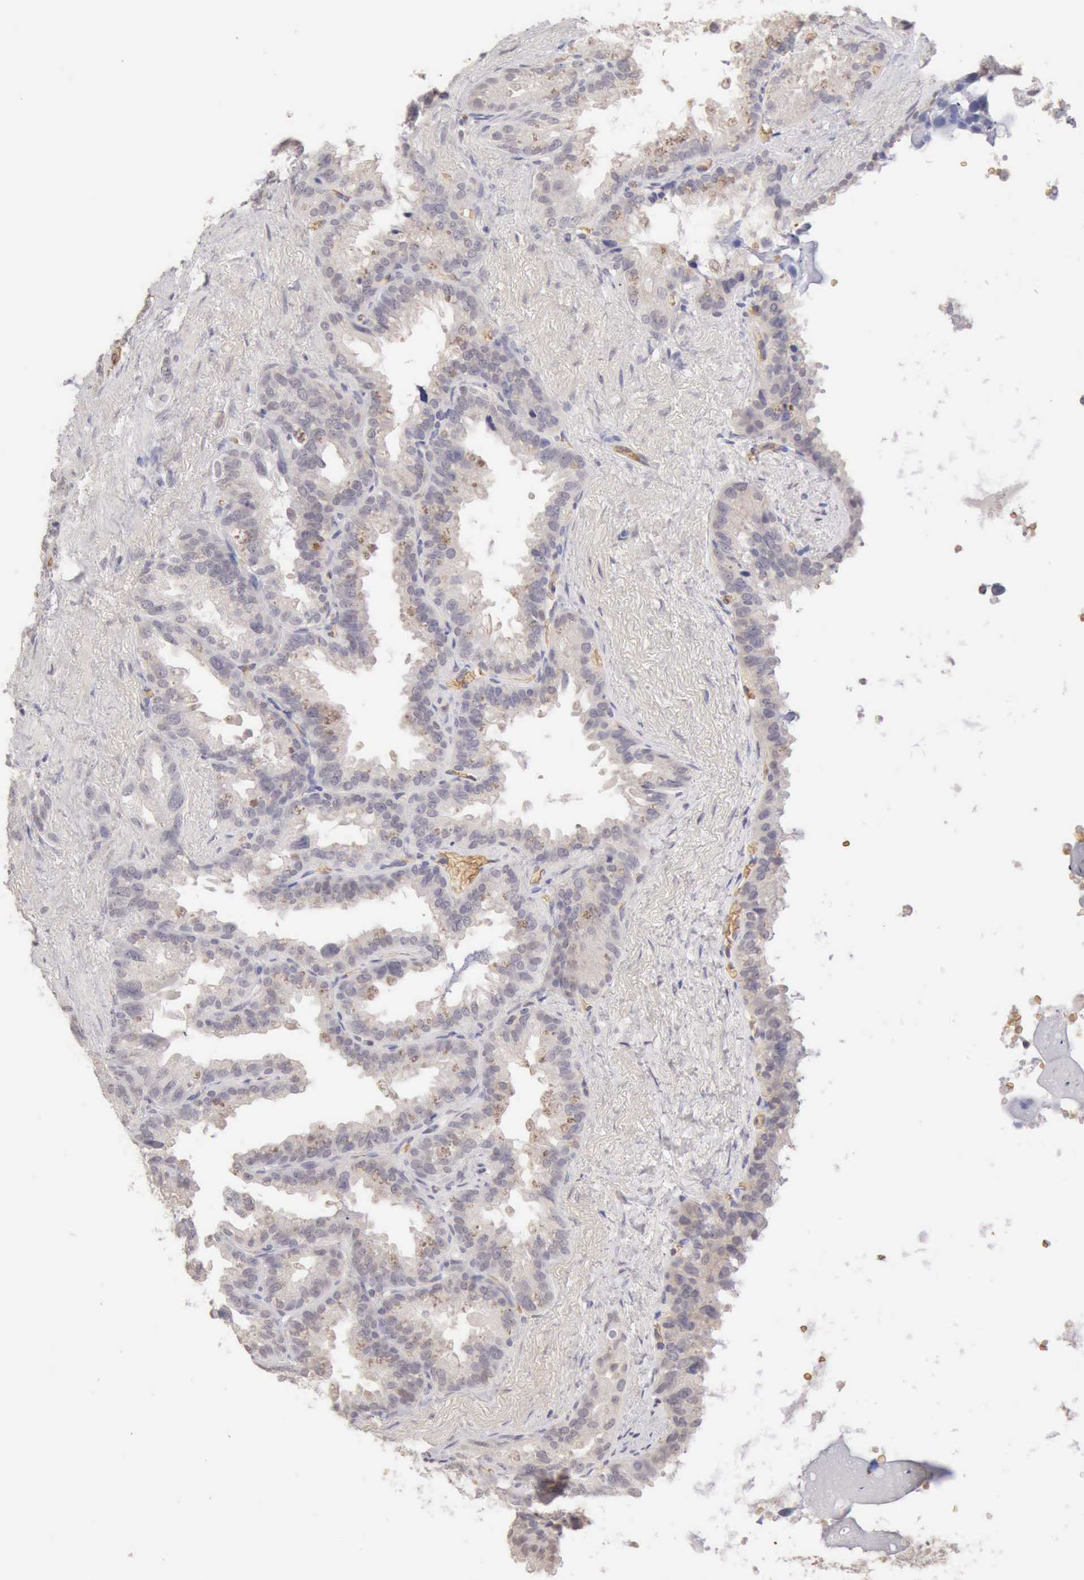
{"staining": {"intensity": "negative", "quantity": "none", "location": "none"}, "tissue": "seminal vesicle", "cell_type": "Glandular cells", "image_type": "normal", "snomed": [{"axis": "morphology", "description": "Normal tissue, NOS"}, {"axis": "topography", "description": "Prostate"}, {"axis": "topography", "description": "Seminal veicle"}], "caption": "This is a photomicrograph of IHC staining of unremarkable seminal vesicle, which shows no expression in glandular cells.", "gene": "CFI", "patient": {"sex": "male", "age": 63}}